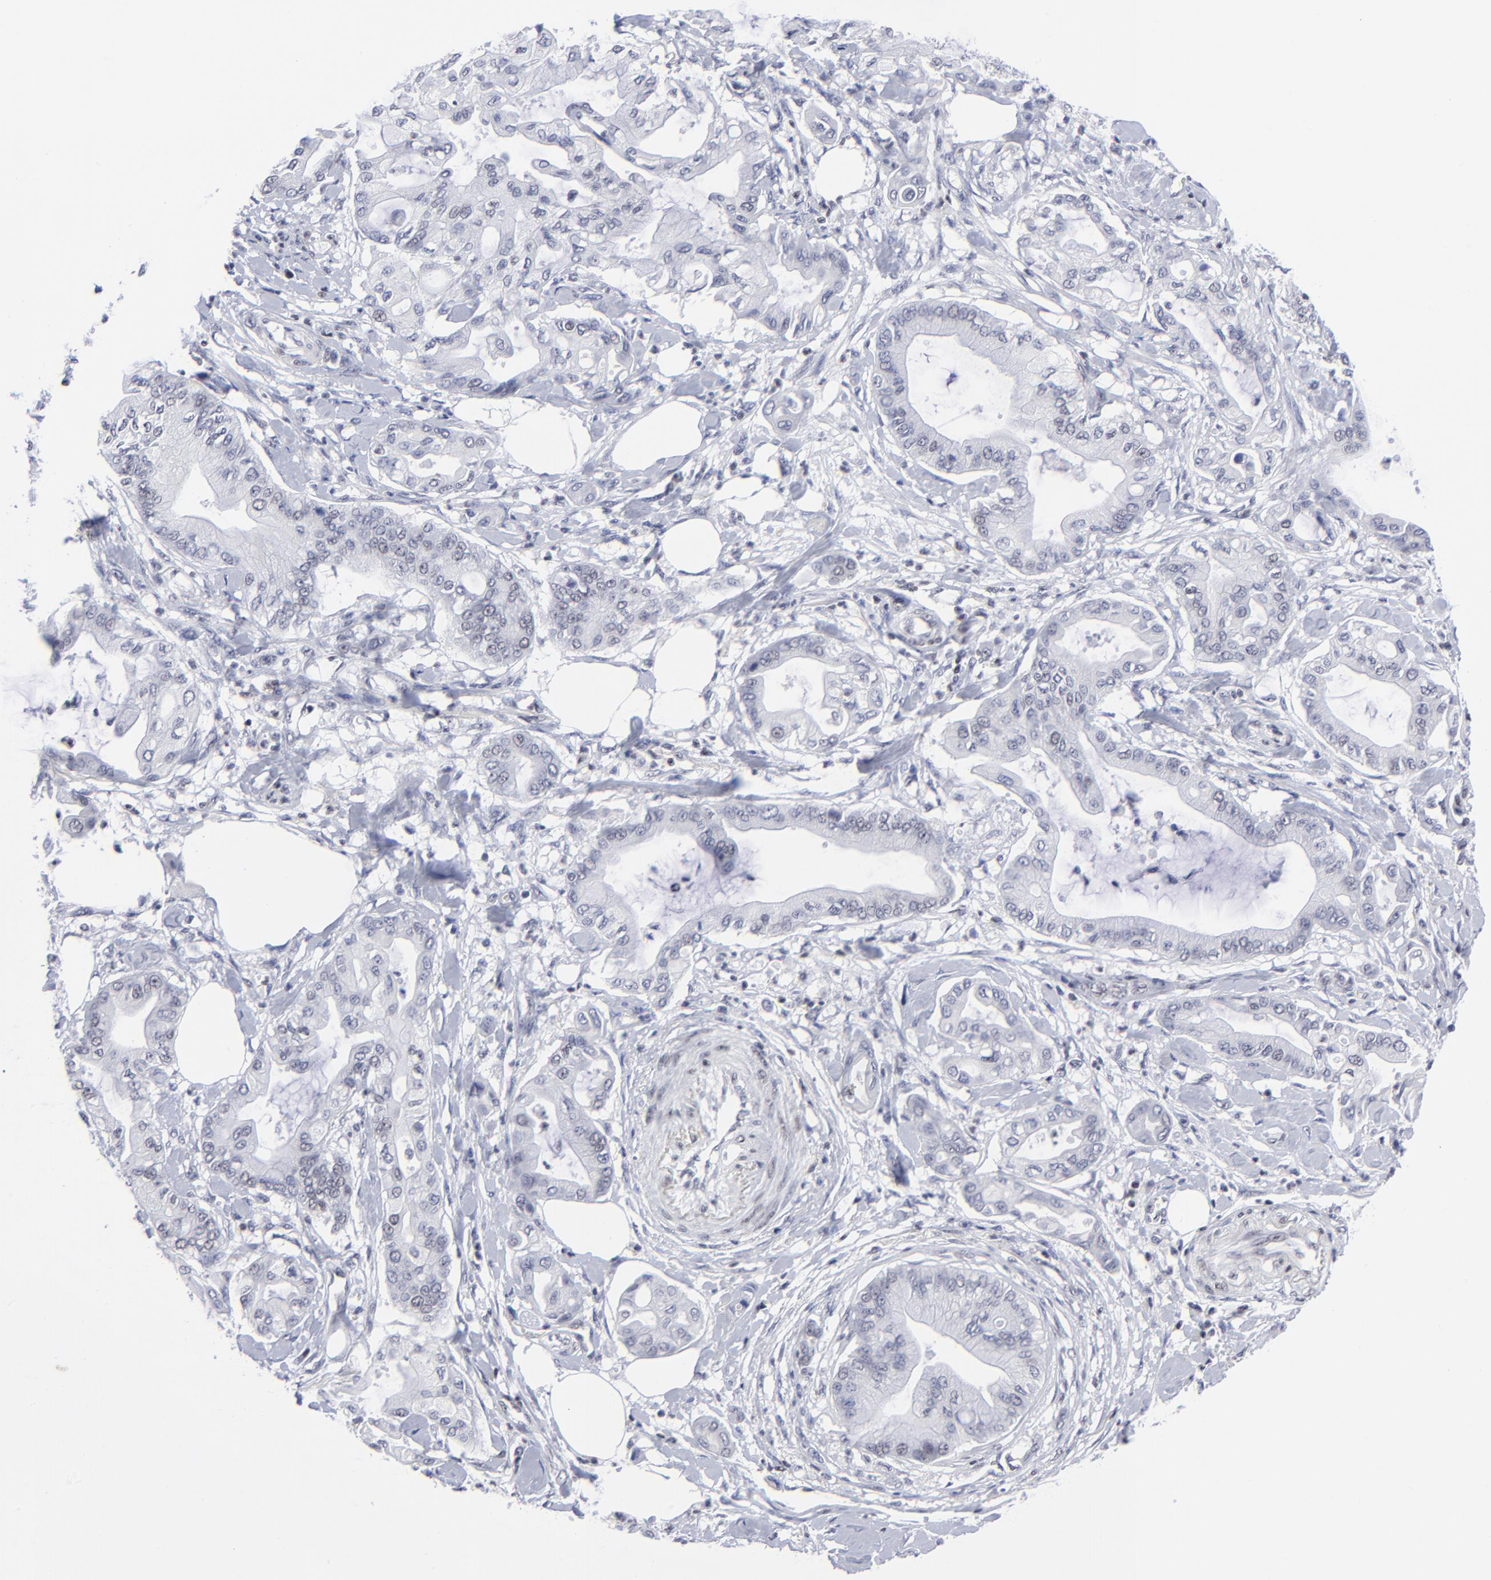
{"staining": {"intensity": "negative", "quantity": "none", "location": "none"}, "tissue": "pancreatic cancer", "cell_type": "Tumor cells", "image_type": "cancer", "snomed": [{"axis": "morphology", "description": "Adenocarcinoma, NOS"}, {"axis": "morphology", "description": "Adenocarcinoma, metastatic, NOS"}, {"axis": "topography", "description": "Lymph node"}, {"axis": "topography", "description": "Pancreas"}, {"axis": "topography", "description": "Duodenum"}], "caption": "DAB immunohistochemical staining of pancreatic cancer (adenocarcinoma) demonstrates no significant positivity in tumor cells.", "gene": "SP2", "patient": {"sex": "female", "age": 64}}